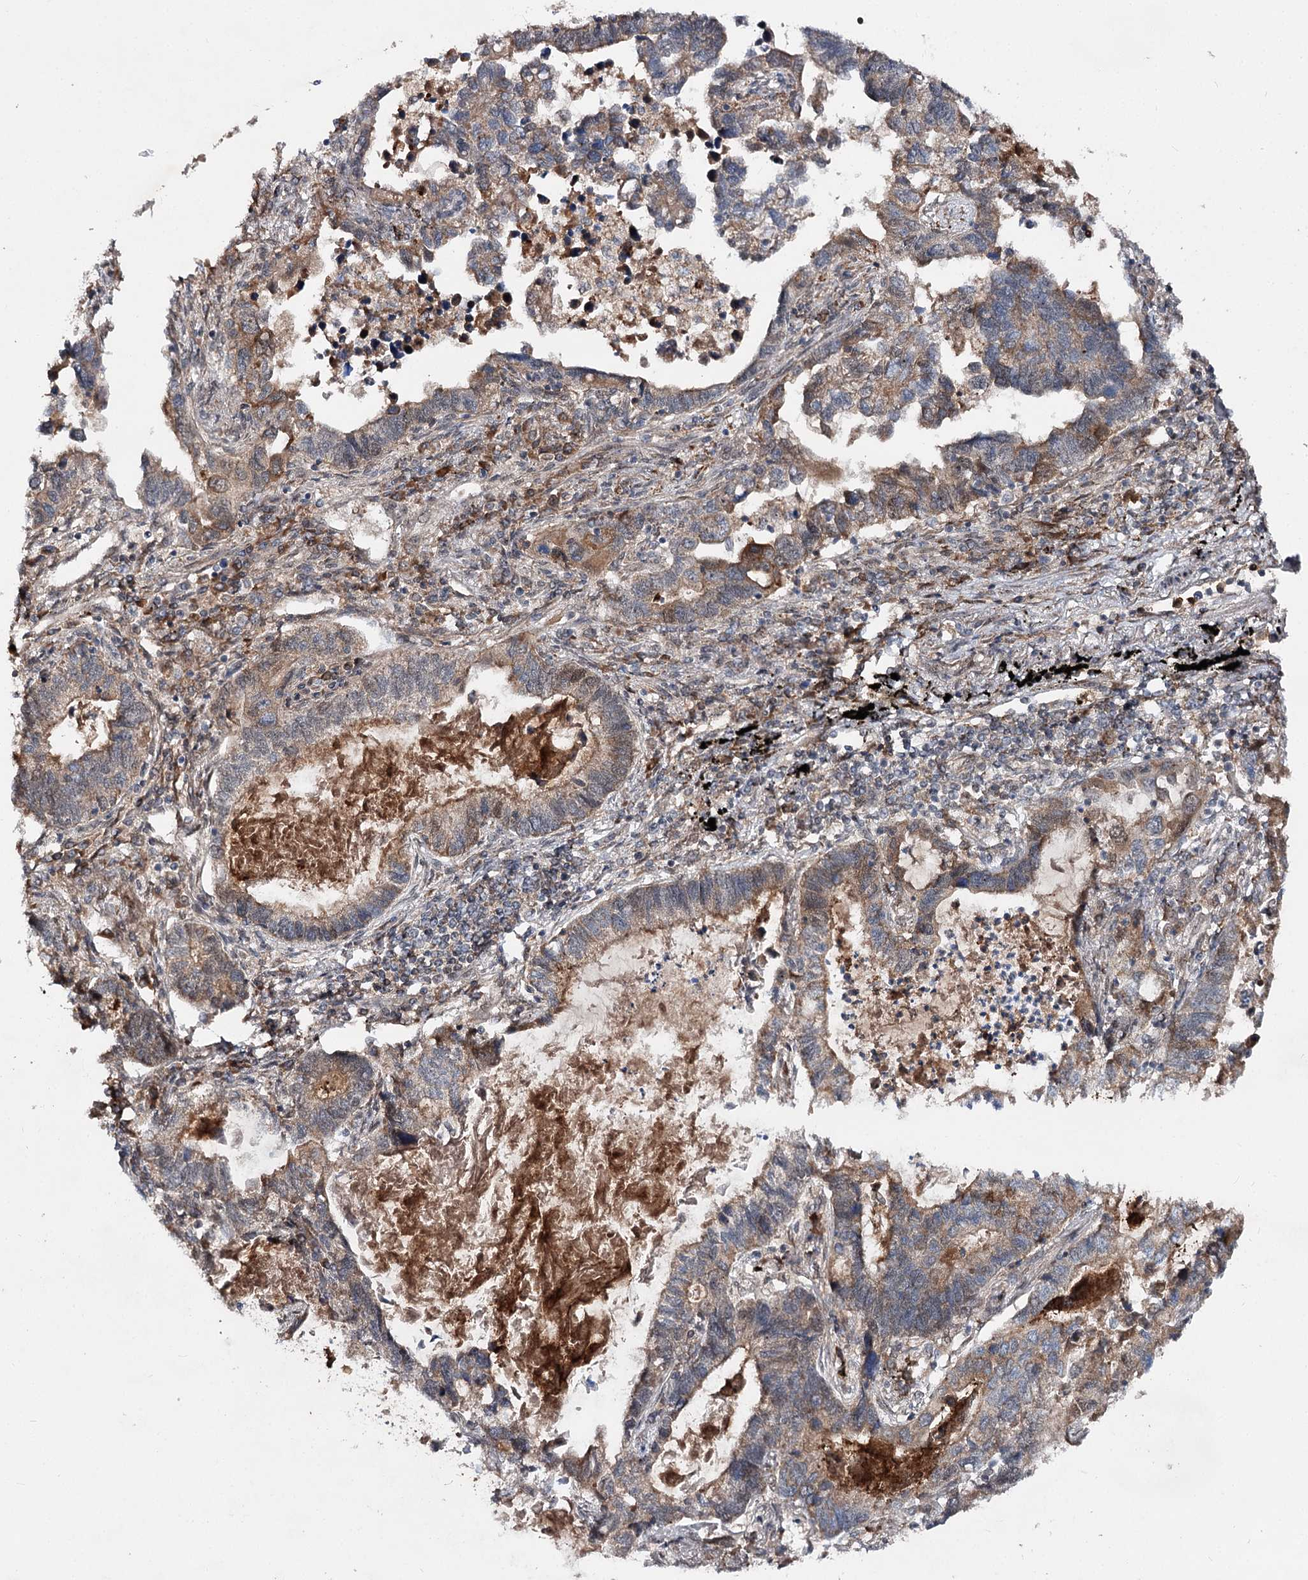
{"staining": {"intensity": "moderate", "quantity": "<25%", "location": "cytoplasmic/membranous"}, "tissue": "lung cancer", "cell_type": "Tumor cells", "image_type": "cancer", "snomed": [{"axis": "morphology", "description": "Adenocarcinoma, NOS"}, {"axis": "topography", "description": "Lung"}], "caption": "Immunohistochemistry of adenocarcinoma (lung) exhibits low levels of moderate cytoplasmic/membranous staining in approximately <25% of tumor cells. (Brightfield microscopy of DAB IHC at high magnification).", "gene": "MSANTD2", "patient": {"sex": "male", "age": 67}}